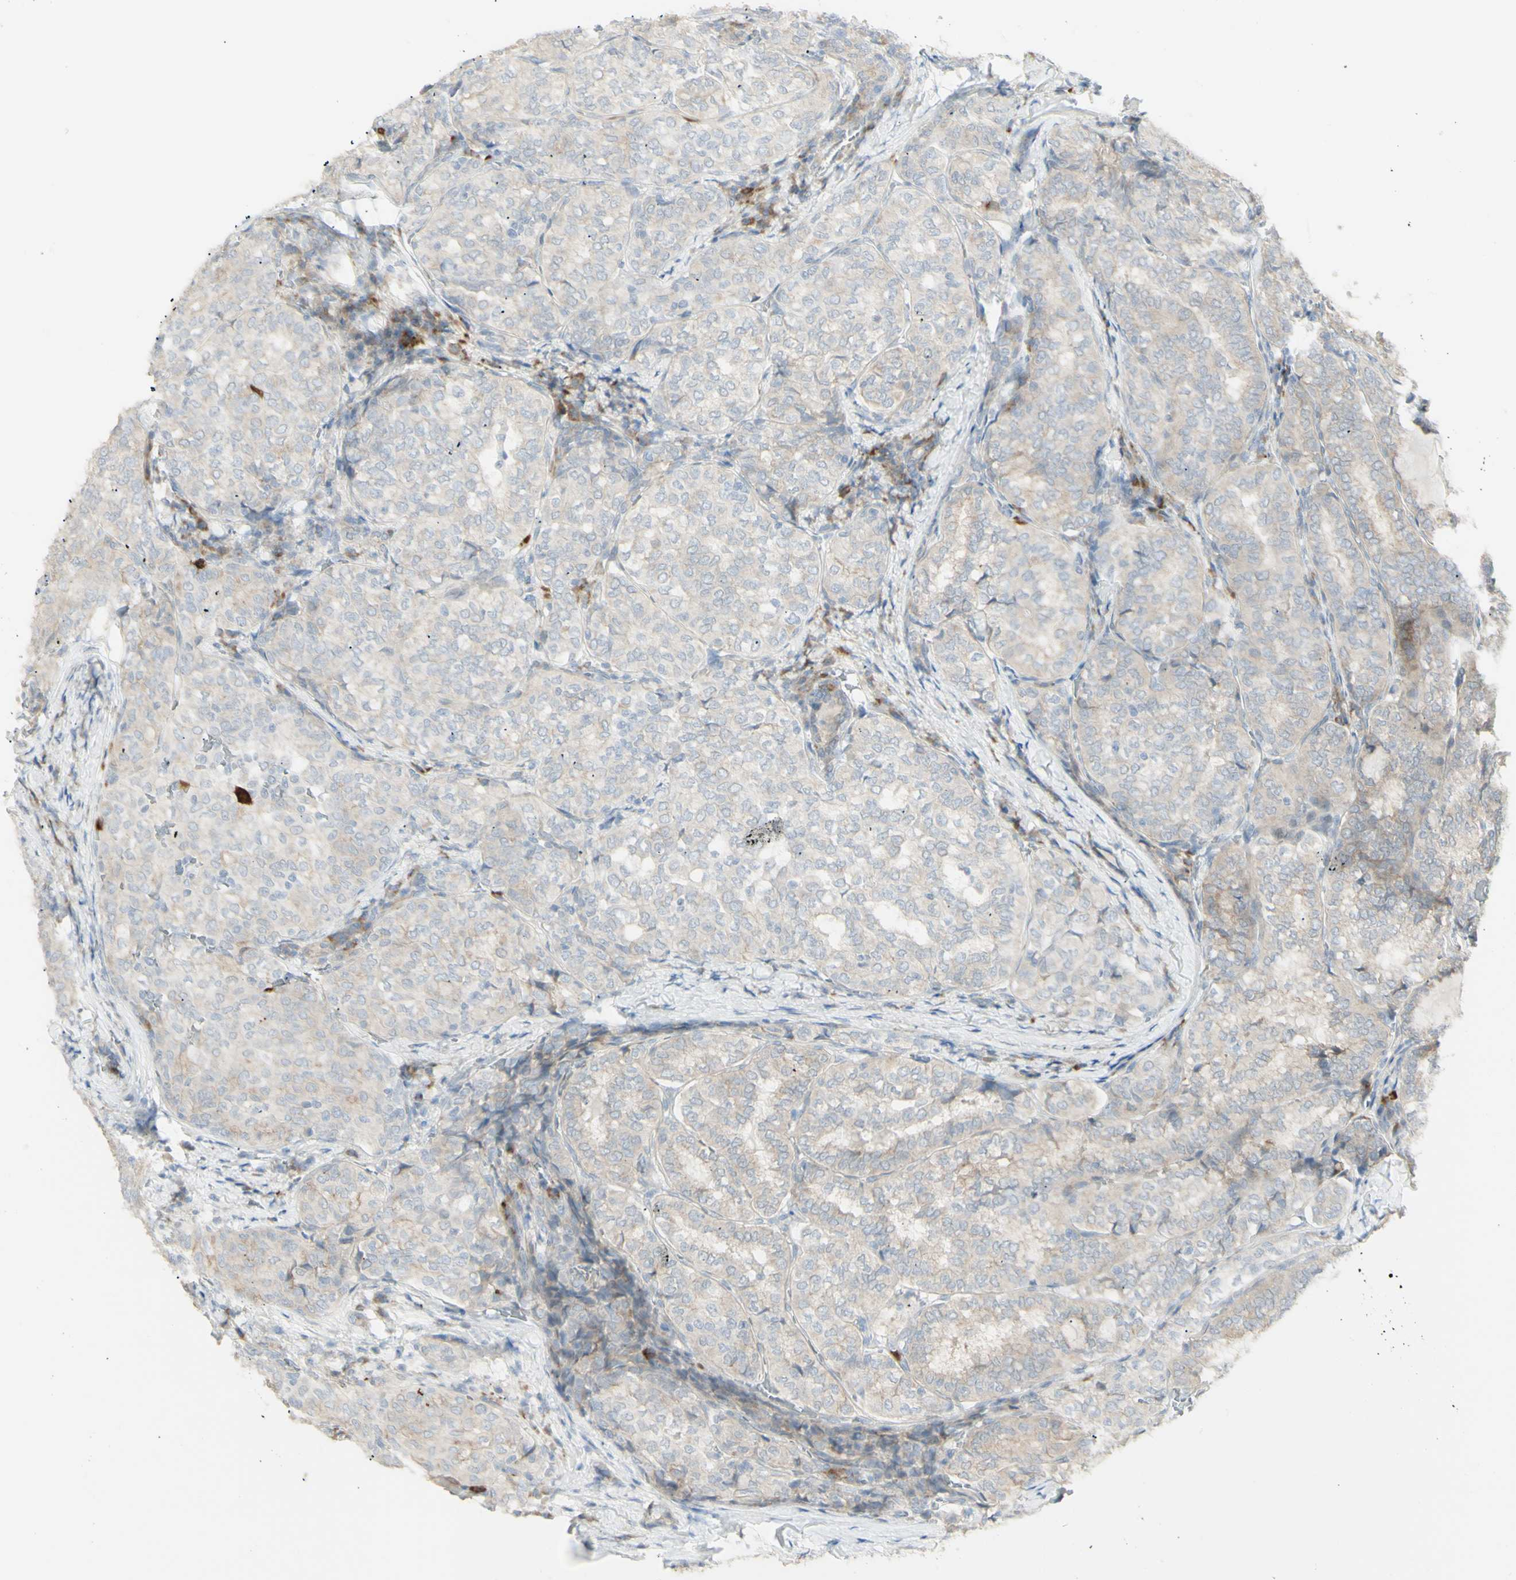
{"staining": {"intensity": "weak", "quantity": "<25%", "location": "cytoplasmic/membranous"}, "tissue": "thyroid cancer", "cell_type": "Tumor cells", "image_type": "cancer", "snomed": [{"axis": "morphology", "description": "Normal tissue, NOS"}, {"axis": "morphology", "description": "Papillary adenocarcinoma, NOS"}, {"axis": "topography", "description": "Thyroid gland"}], "caption": "Micrograph shows no protein staining in tumor cells of thyroid cancer (papillary adenocarcinoma) tissue.", "gene": "NDST4", "patient": {"sex": "female", "age": 30}}